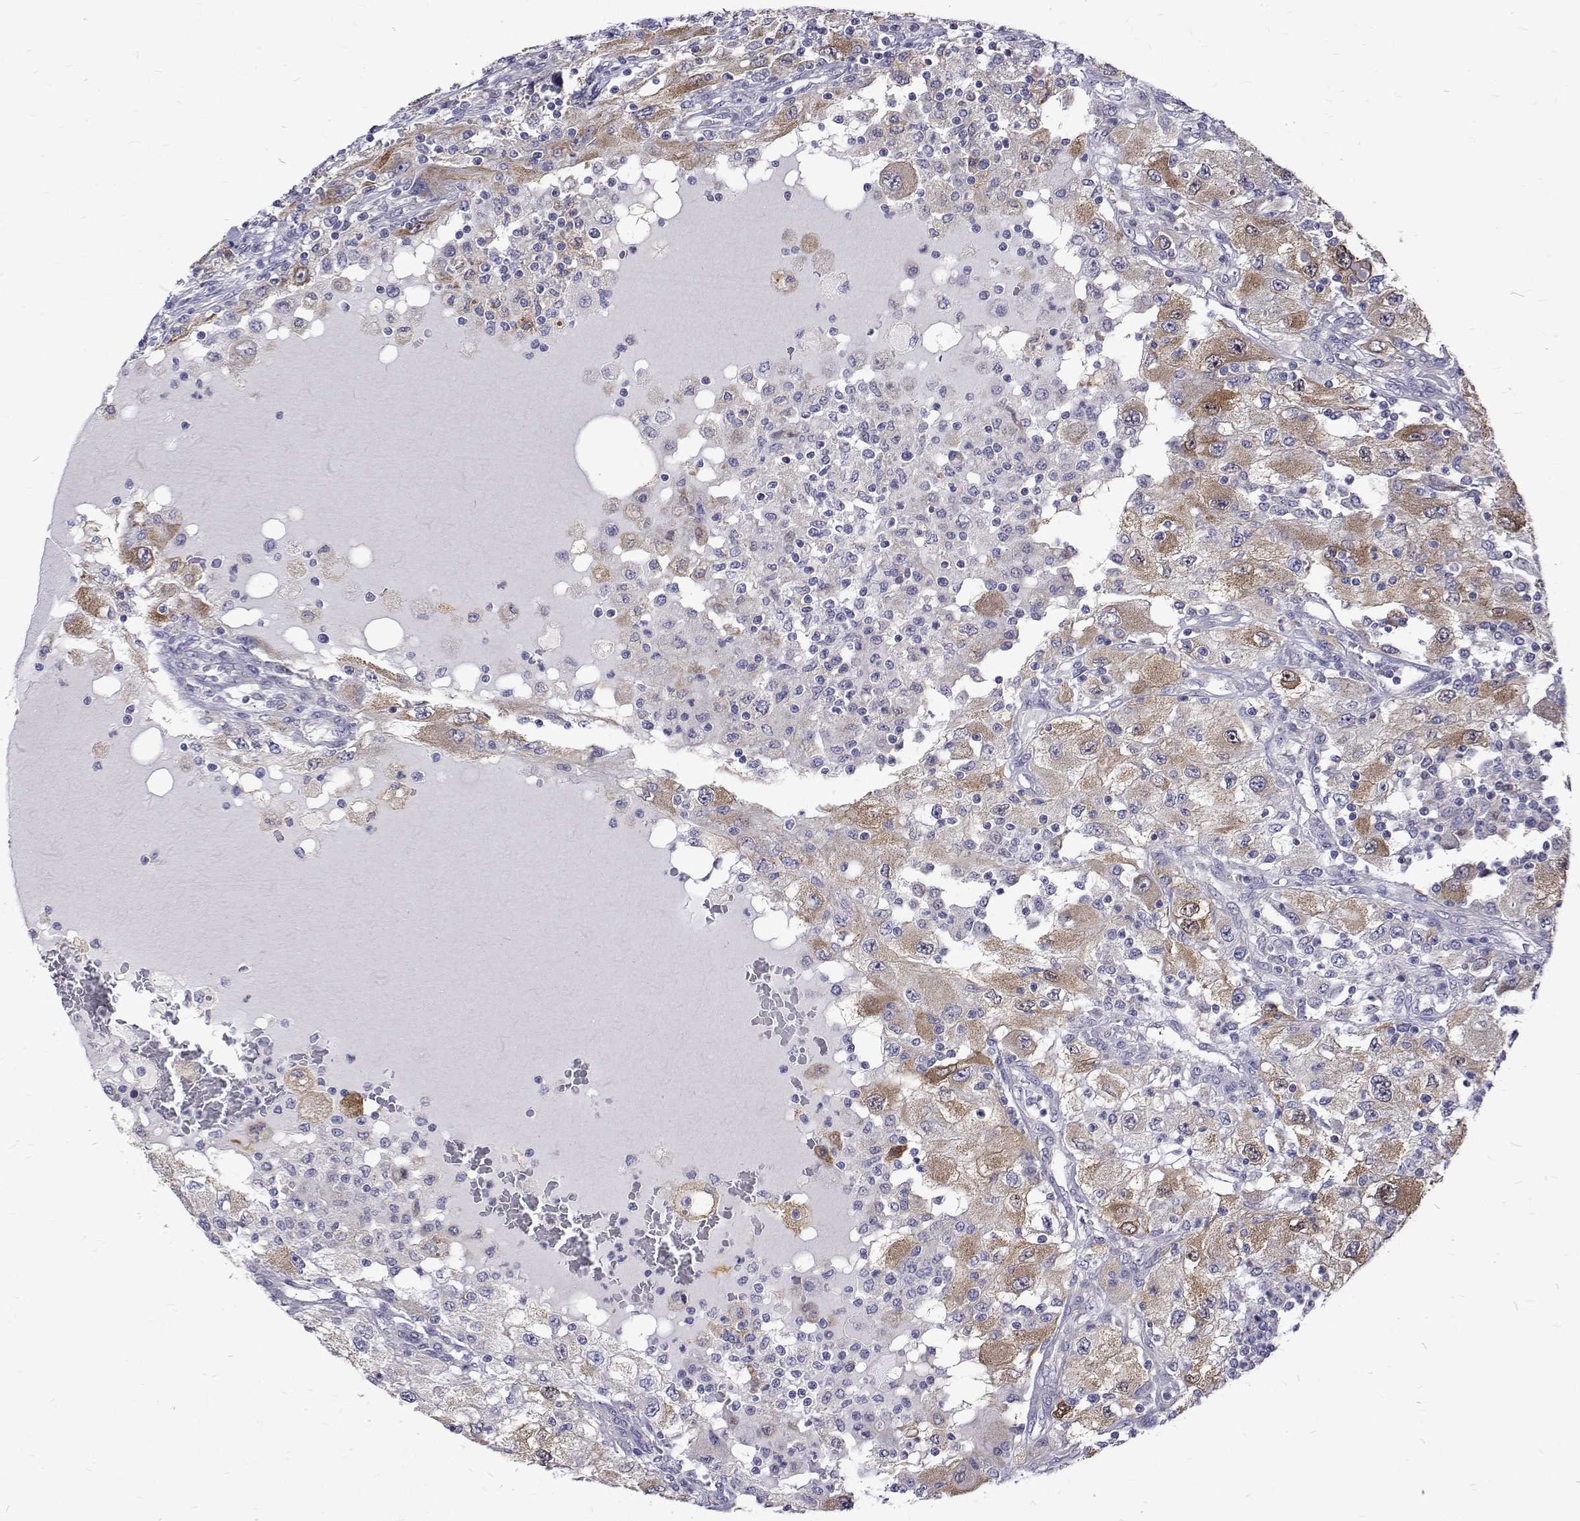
{"staining": {"intensity": "moderate", "quantity": ">75%", "location": "cytoplasmic/membranous"}, "tissue": "renal cancer", "cell_type": "Tumor cells", "image_type": "cancer", "snomed": [{"axis": "morphology", "description": "Adenocarcinoma, NOS"}, {"axis": "topography", "description": "Kidney"}], "caption": "Immunohistochemistry (IHC) photomicrograph of renal cancer stained for a protein (brown), which demonstrates medium levels of moderate cytoplasmic/membranous staining in about >75% of tumor cells.", "gene": "PADI1", "patient": {"sex": "female", "age": 67}}